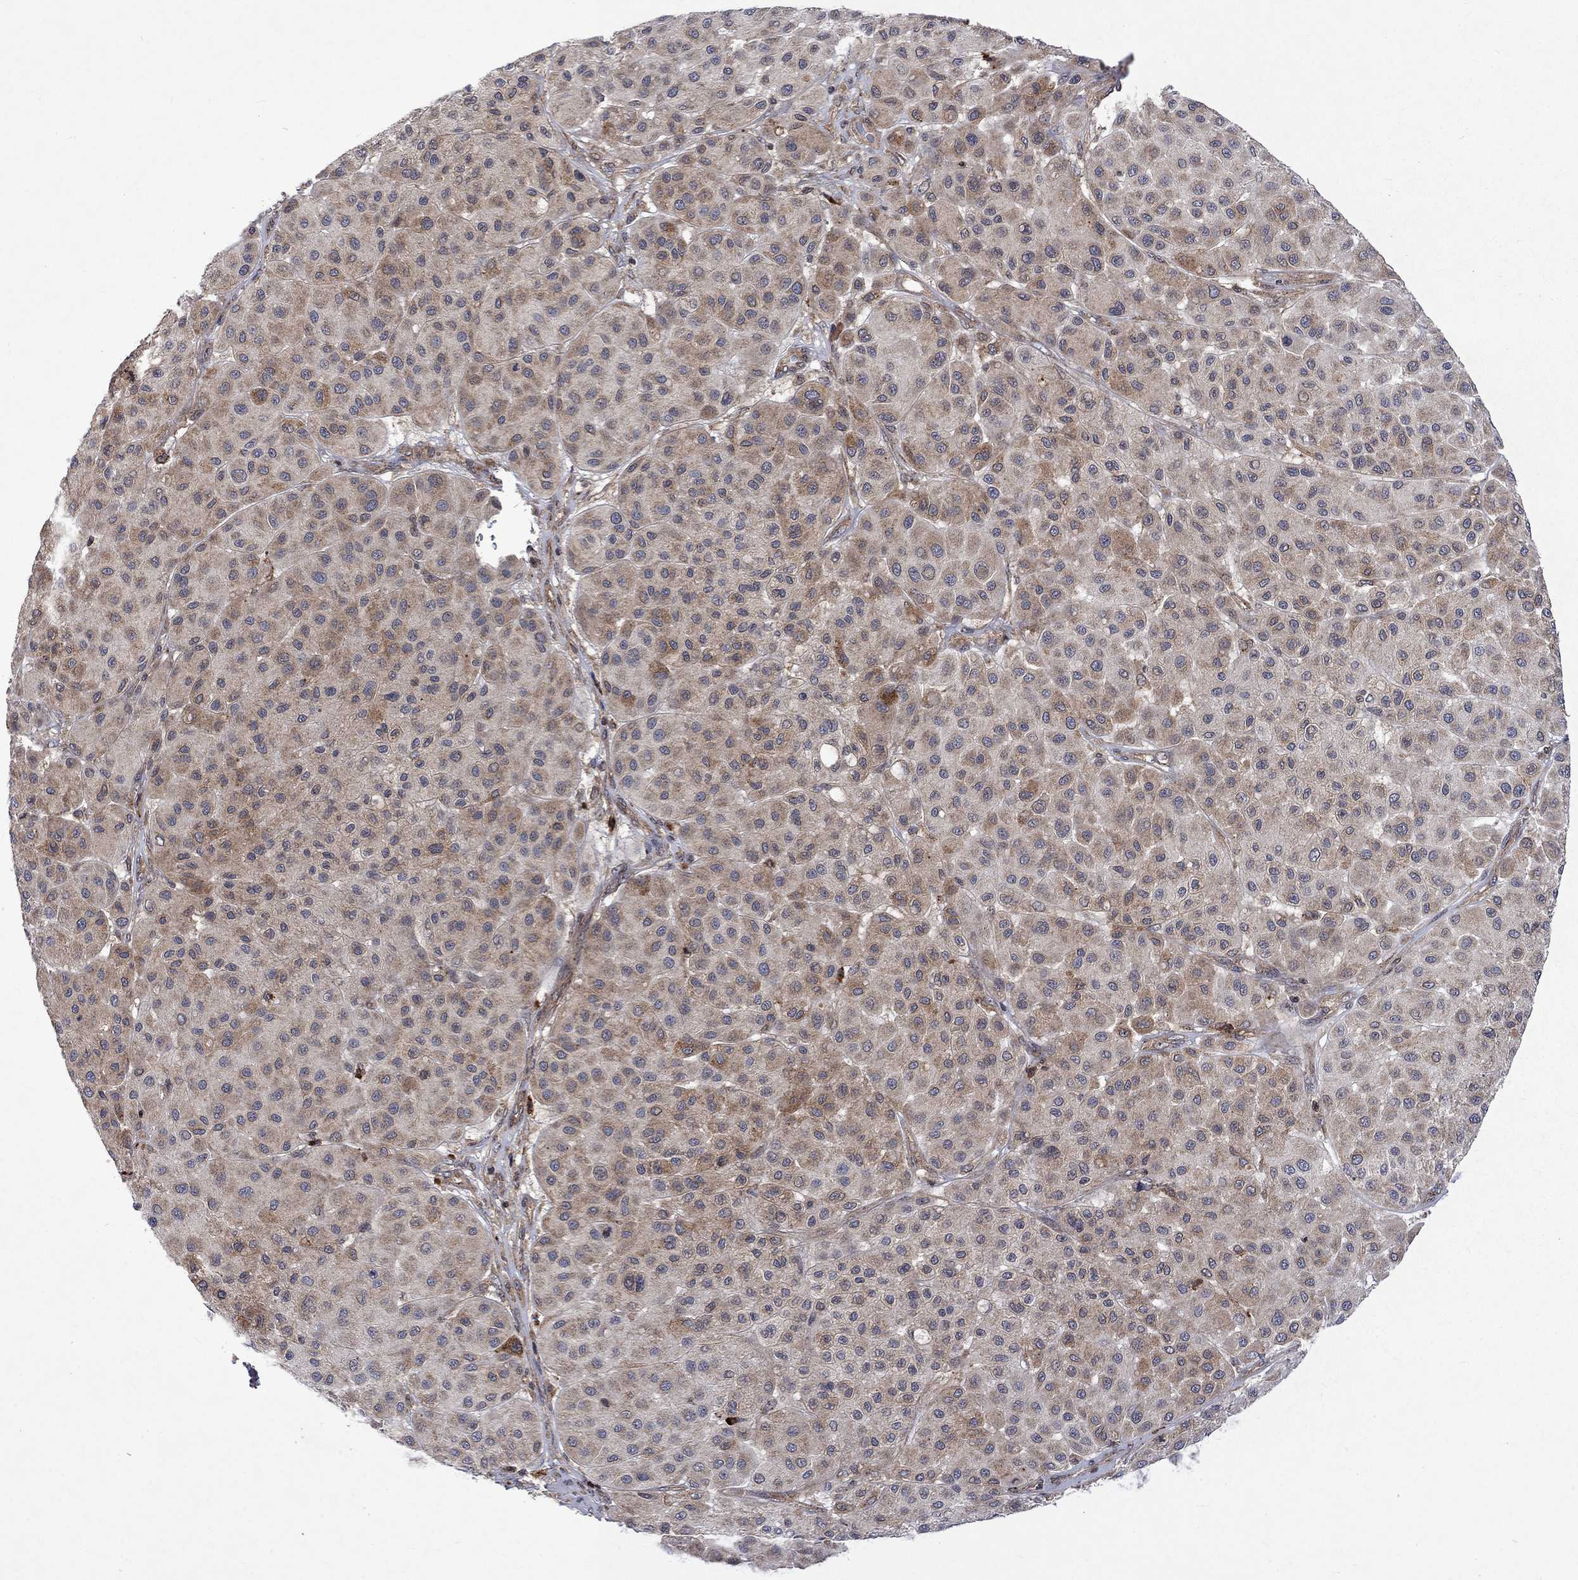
{"staining": {"intensity": "weak", "quantity": "25%-75%", "location": "cytoplasmic/membranous"}, "tissue": "melanoma", "cell_type": "Tumor cells", "image_type": "cancer", "snomed": [{"axis": "morphology", "description": "Malignant melanoma, Metastatic site"}, {"axis": "topography", "description": "Smooth muscle"}], "caption": "Immunohistochemical staining of human melanoma shows weak cytoplasmic/membranous protein staining in approximately 25%-75% of tumor cells.", "gene": "TMEM33", "patient": {"sex": "male", "age": 41}}